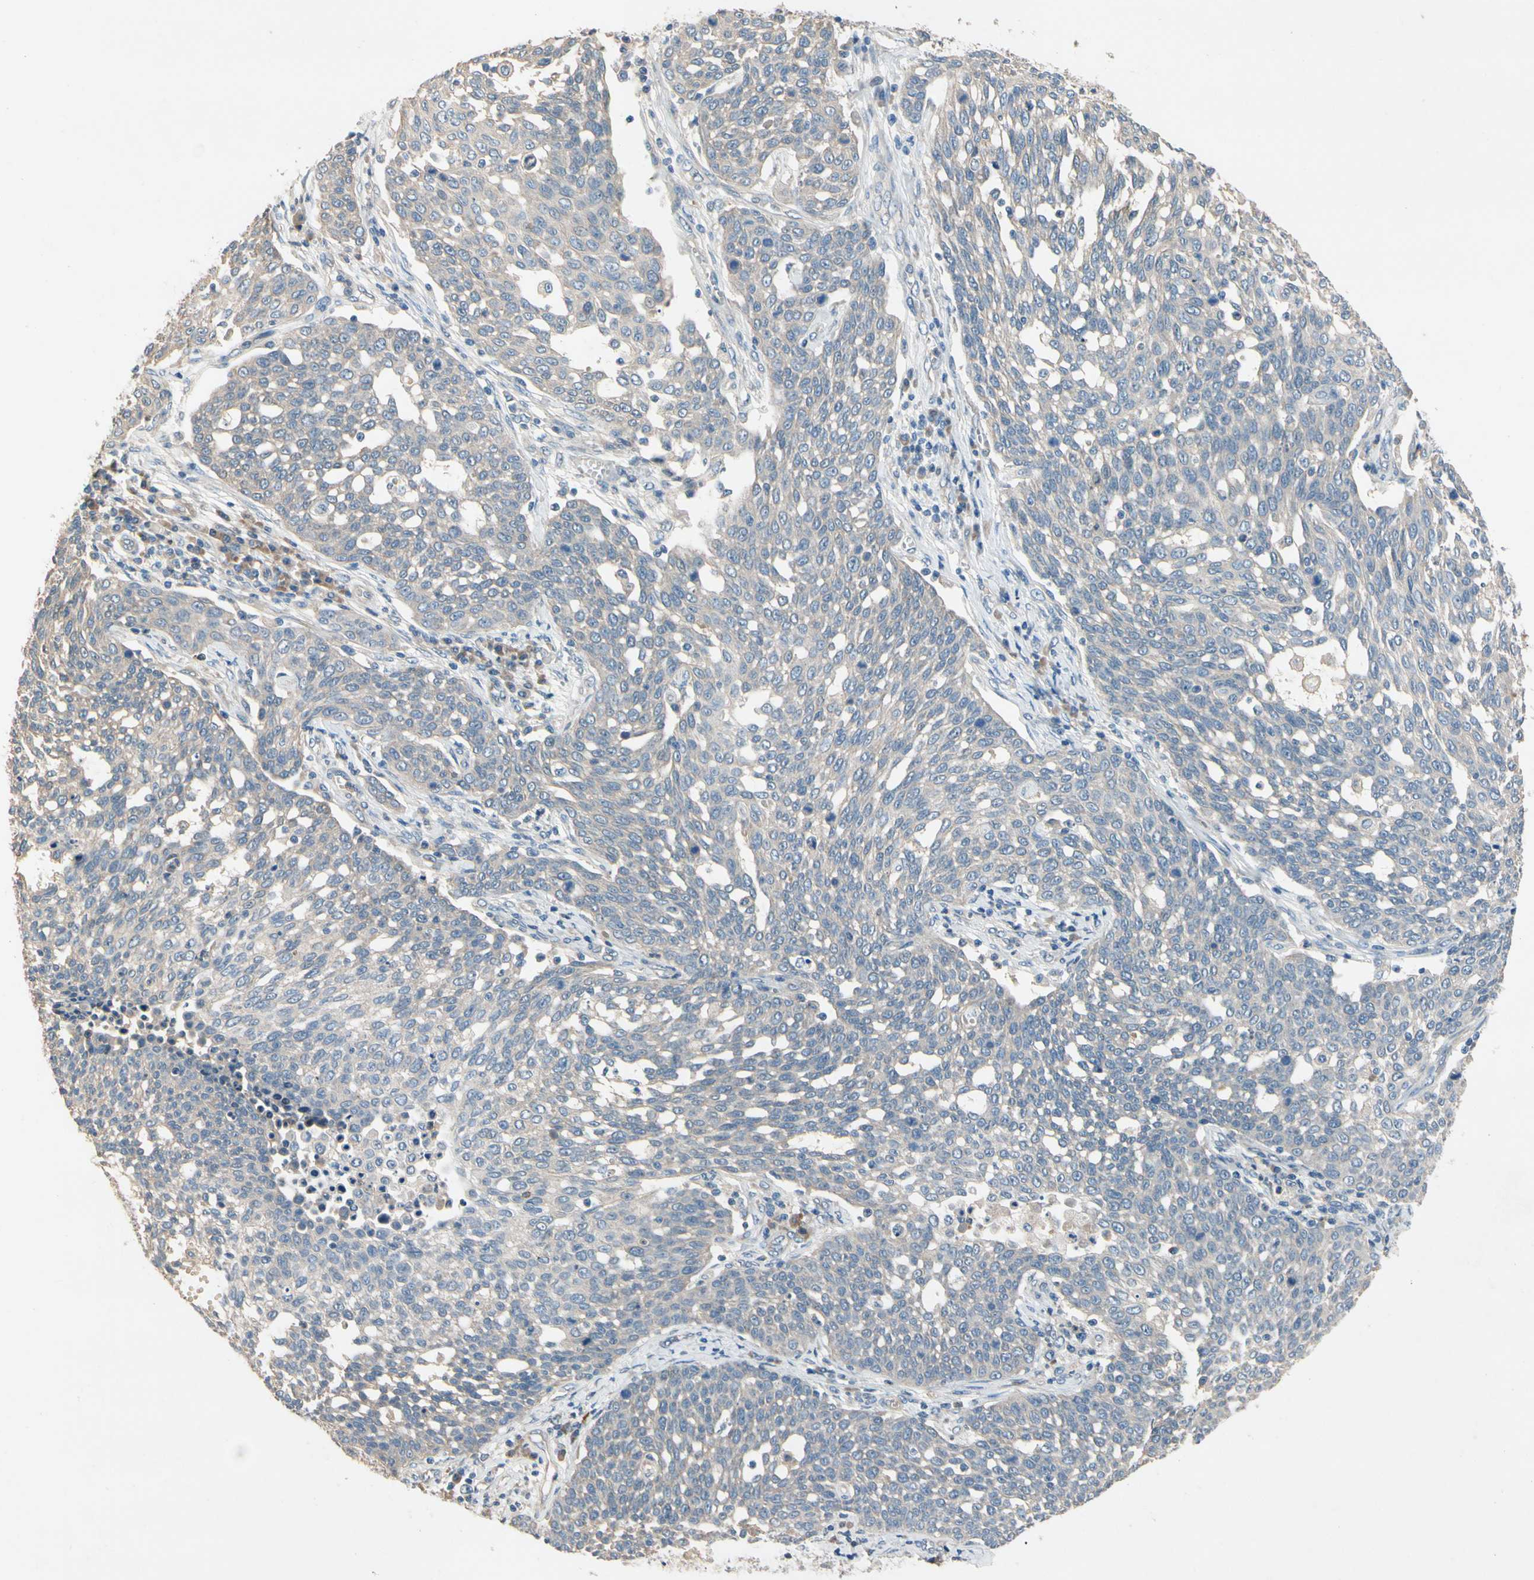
{"staining": {"intensity": "negative", "quantity": "none", "location": "none"}, "tissue": "cervical cancer", "cell_type": "Tumor cells", "image_type": "cancer", "snomed": [{"axis": "morphology", "description": "Squamous cell carcinoma, NOS"}, {"axis": "topography", "description": "Cervix"}], "caption": "Tumor cells show no significant protein positivity in cervical squamous cell carcinoma.", "gene": "SIGLEC5", "patient": {"sex": "female", "age": 34}}